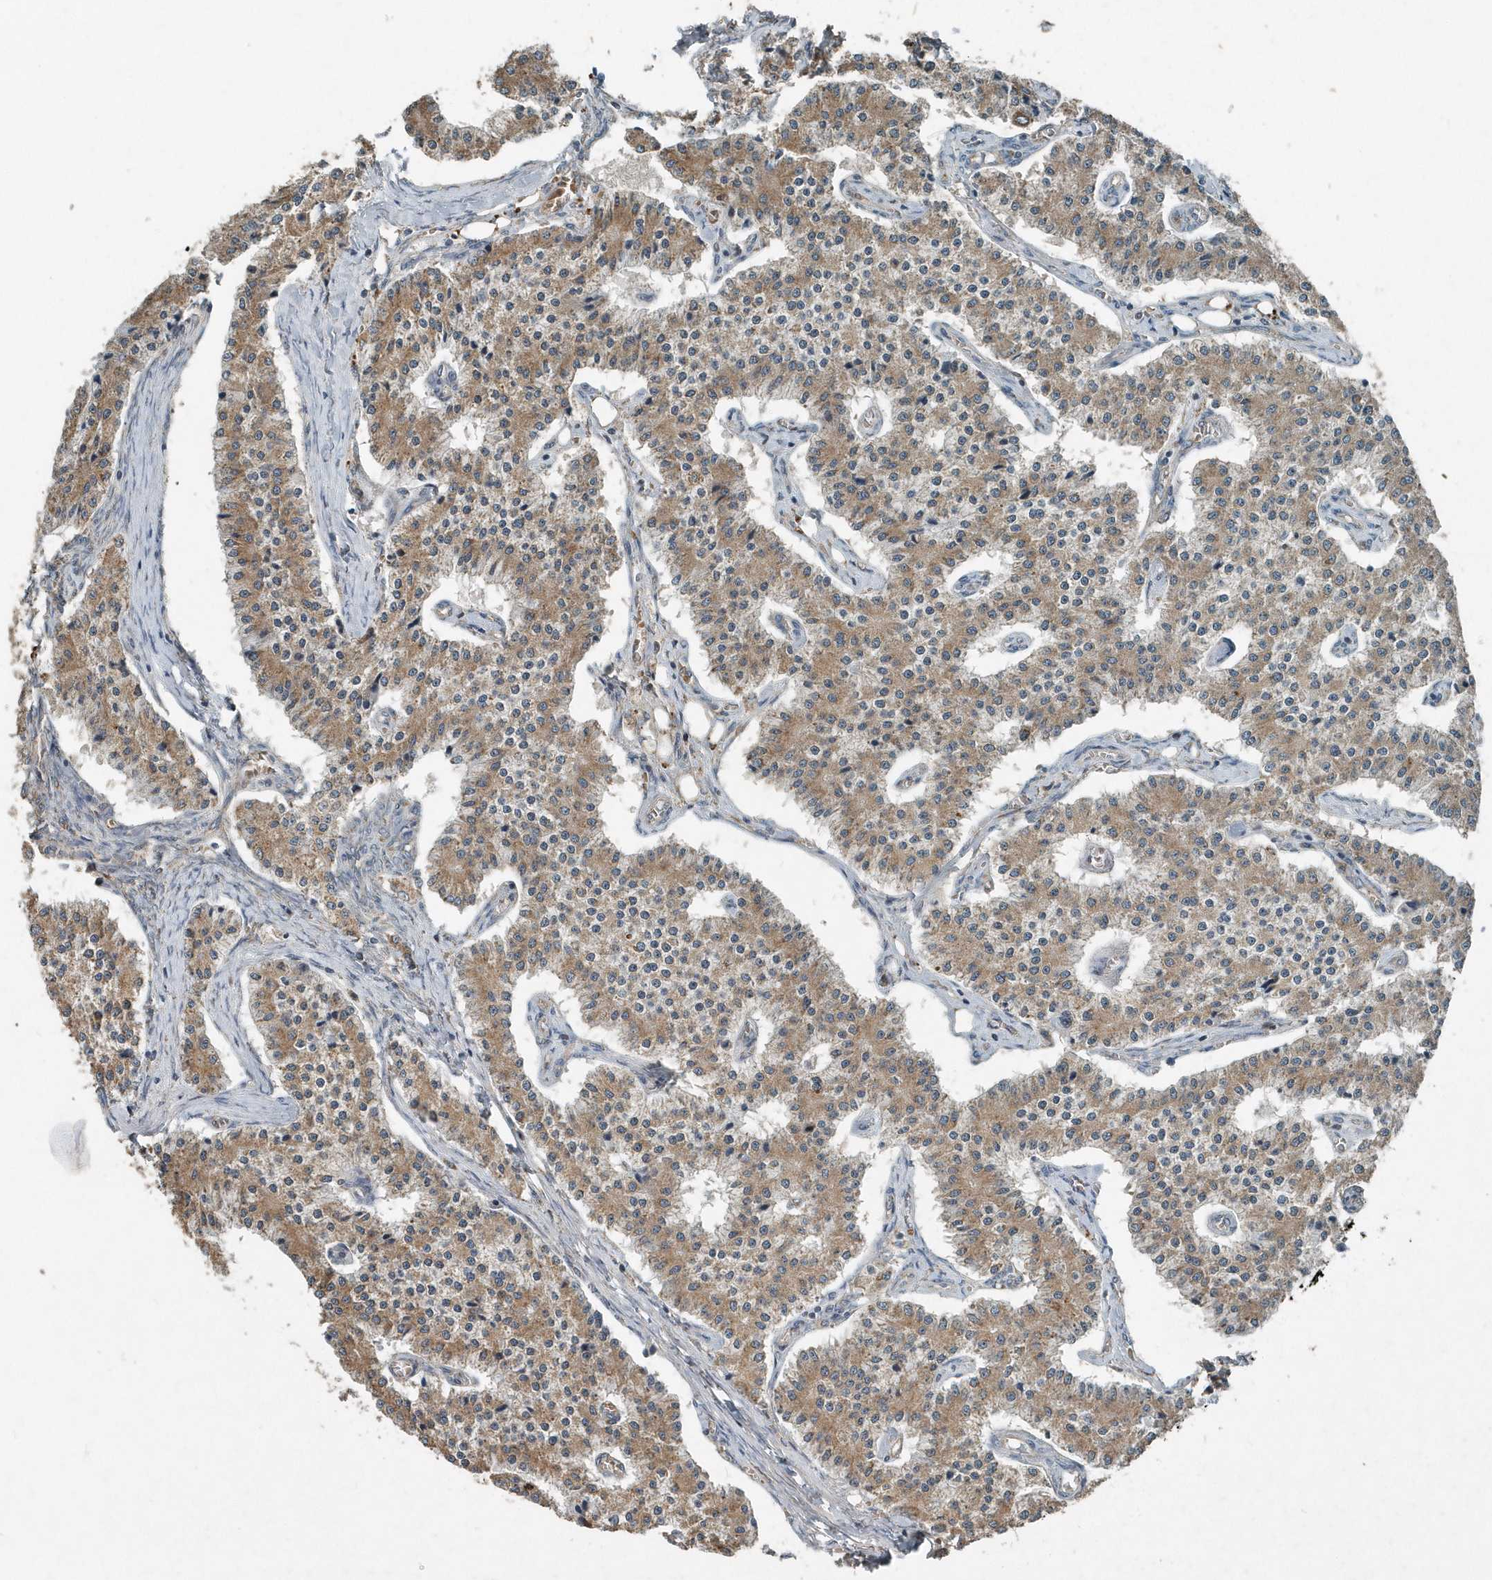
{"staining": {"intensity": "moderate", "quantity": ">75%", "location": "cytoplasmic/membranous"}, "tissue": "carcinoid", "cell_type": "Tumor cells", "image_type": "cancer", "snomed": [{"axis": "morphology", "description": "Carcinoid, malignant, NOS"}, {"axis": "topography", "description": "Colon"}], "caption": "Moderate cytoplasmic/membranous staining is present in approximately >75% of tumor cells in carcinoid. (IHC, brightfield microscopy, high magnification).", "gene": "SCFD2", "patient": {"sex": "female", "age": 52}}